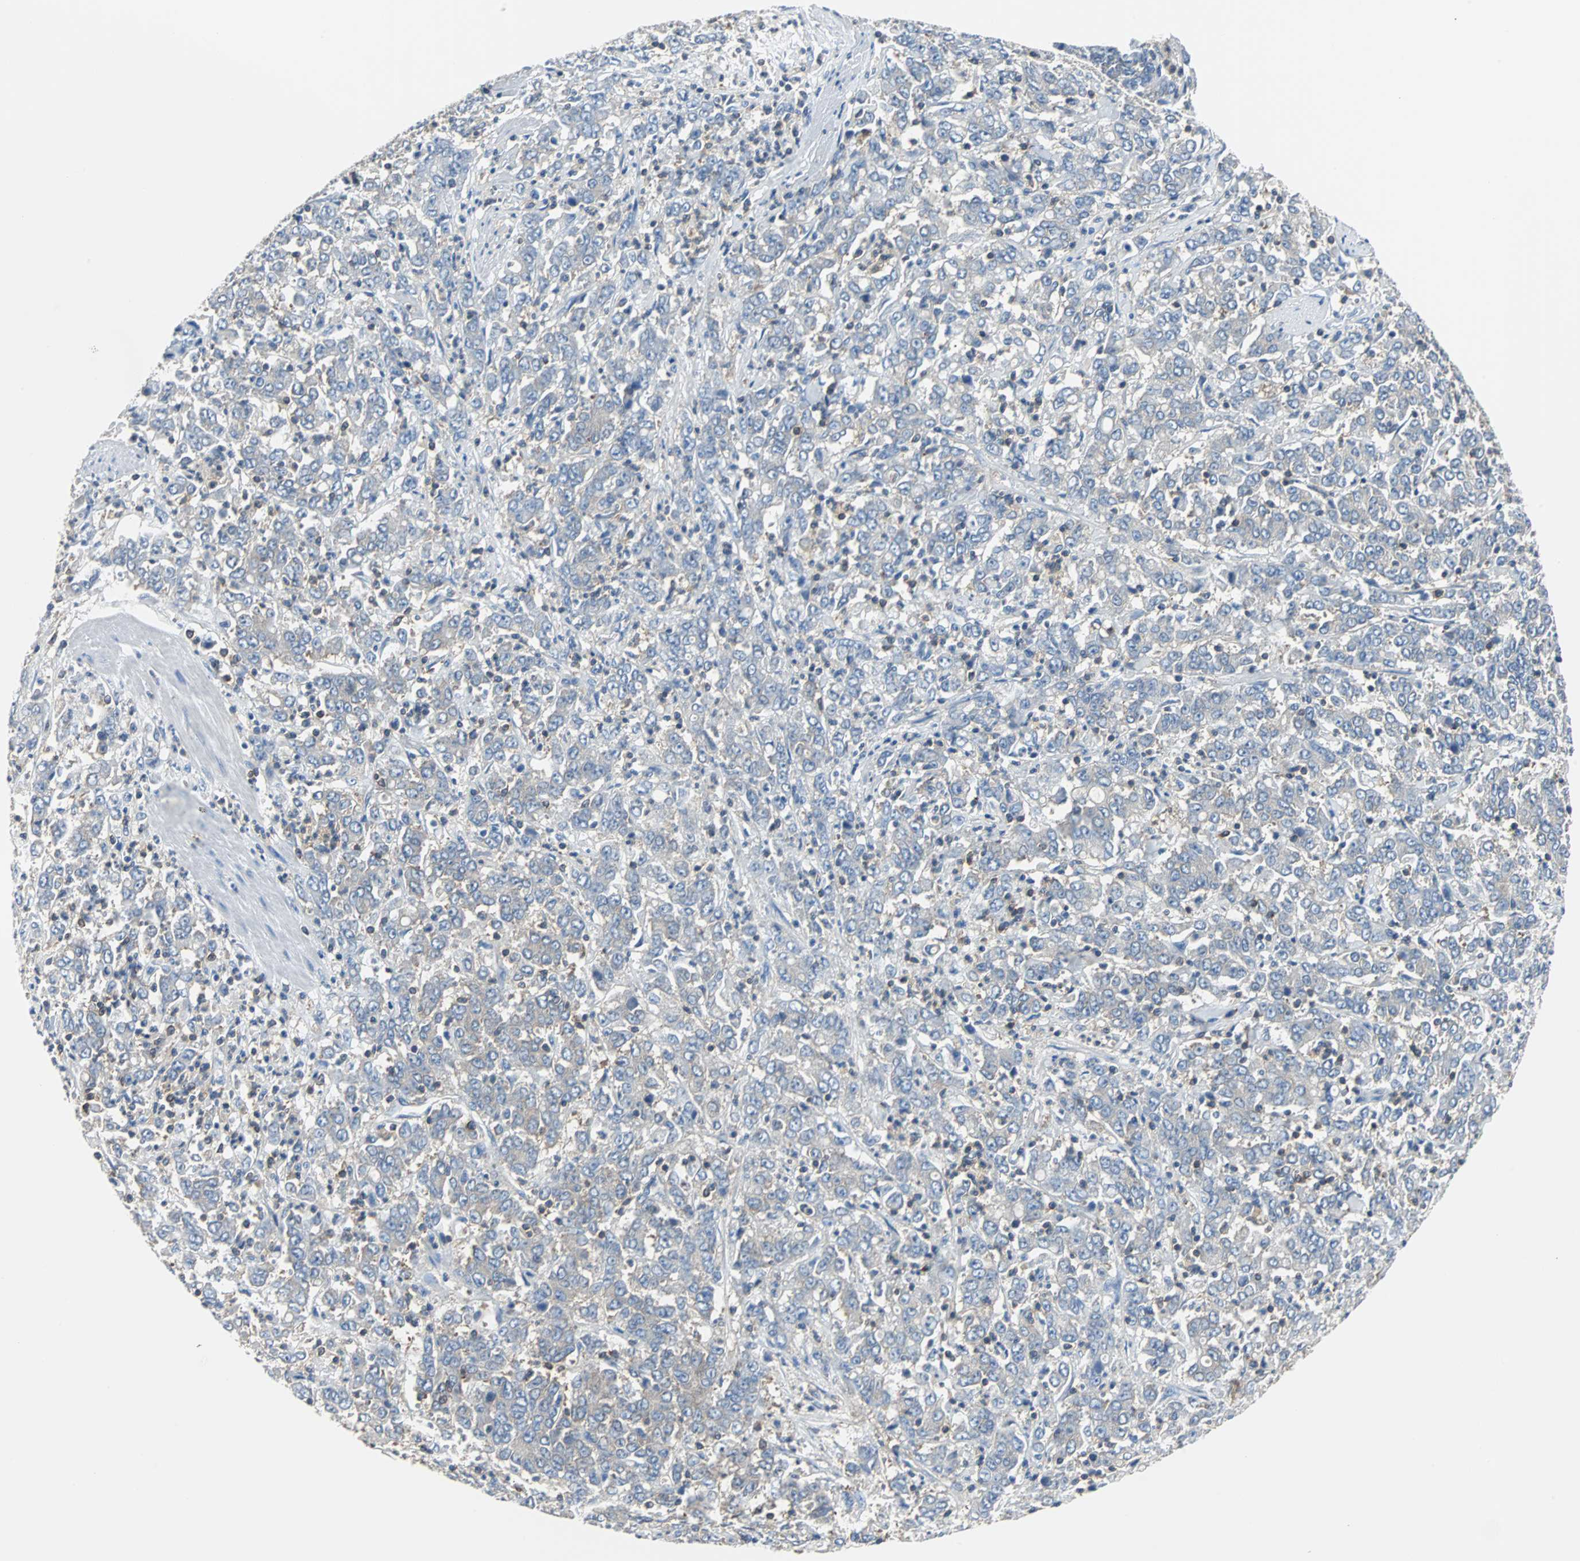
{"staining": {"intensity": "negative", "quantity": "none", "location": "none"}, "tissue": "stomach cancer", "cell_type": "Tumor cells", "image_type": "cancer", "snomed": [{"axis": "morphology", "description": "Adenocarcinoma, NOS"}, {"axis": "topography", "description": "Stomach, lower"}], "caption": "Immunohistochemistry micrograph of neoplastic tissue: human stomach cancer (adenocarcinoma) stained with DAB displays no significant protein expression in tumor cells. (Brightfield microscopy of DAB immunohistochemistry at high magnification).", "gene": "TSC22D4", "patient": {"sex": "female", "age": 71}}